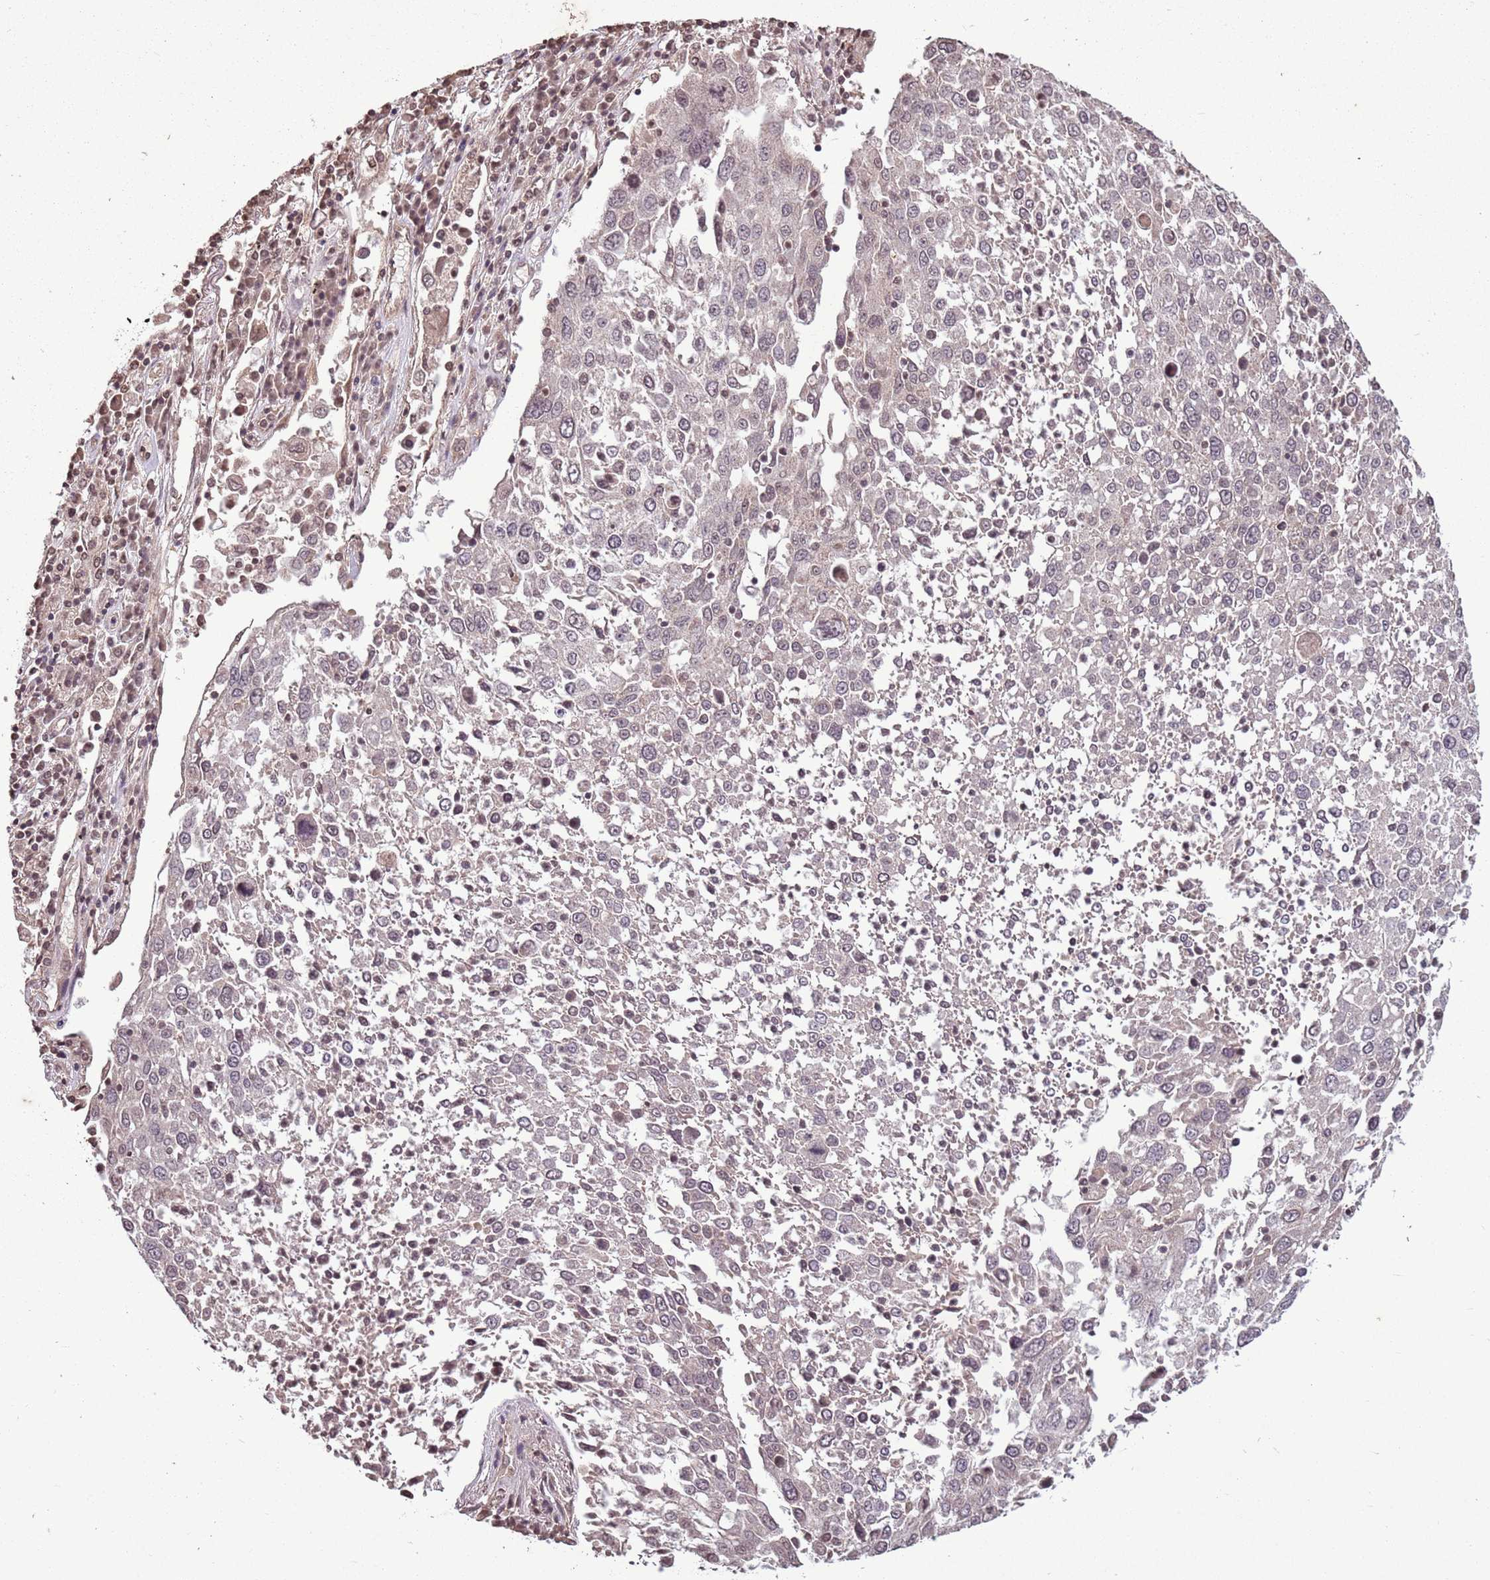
{"staining": {"intensity": "weak", "quantity": "<25%", "location": "nuclear"}, "tissue": "lung cancer", "cell_type": "Tumor cells", "image_type": "cancer", "snomed": [{"axis": "morphology", "description": "Squamous cell carcinoma, NOS"}, {"axis": "topography", "description": "Lung"}], "caption": "The photomicrograph exhibits no significant staining in tumor cells of lung cancer.", "gene": "CAPN9", "patient": {"sex": "male", "age": 65}}